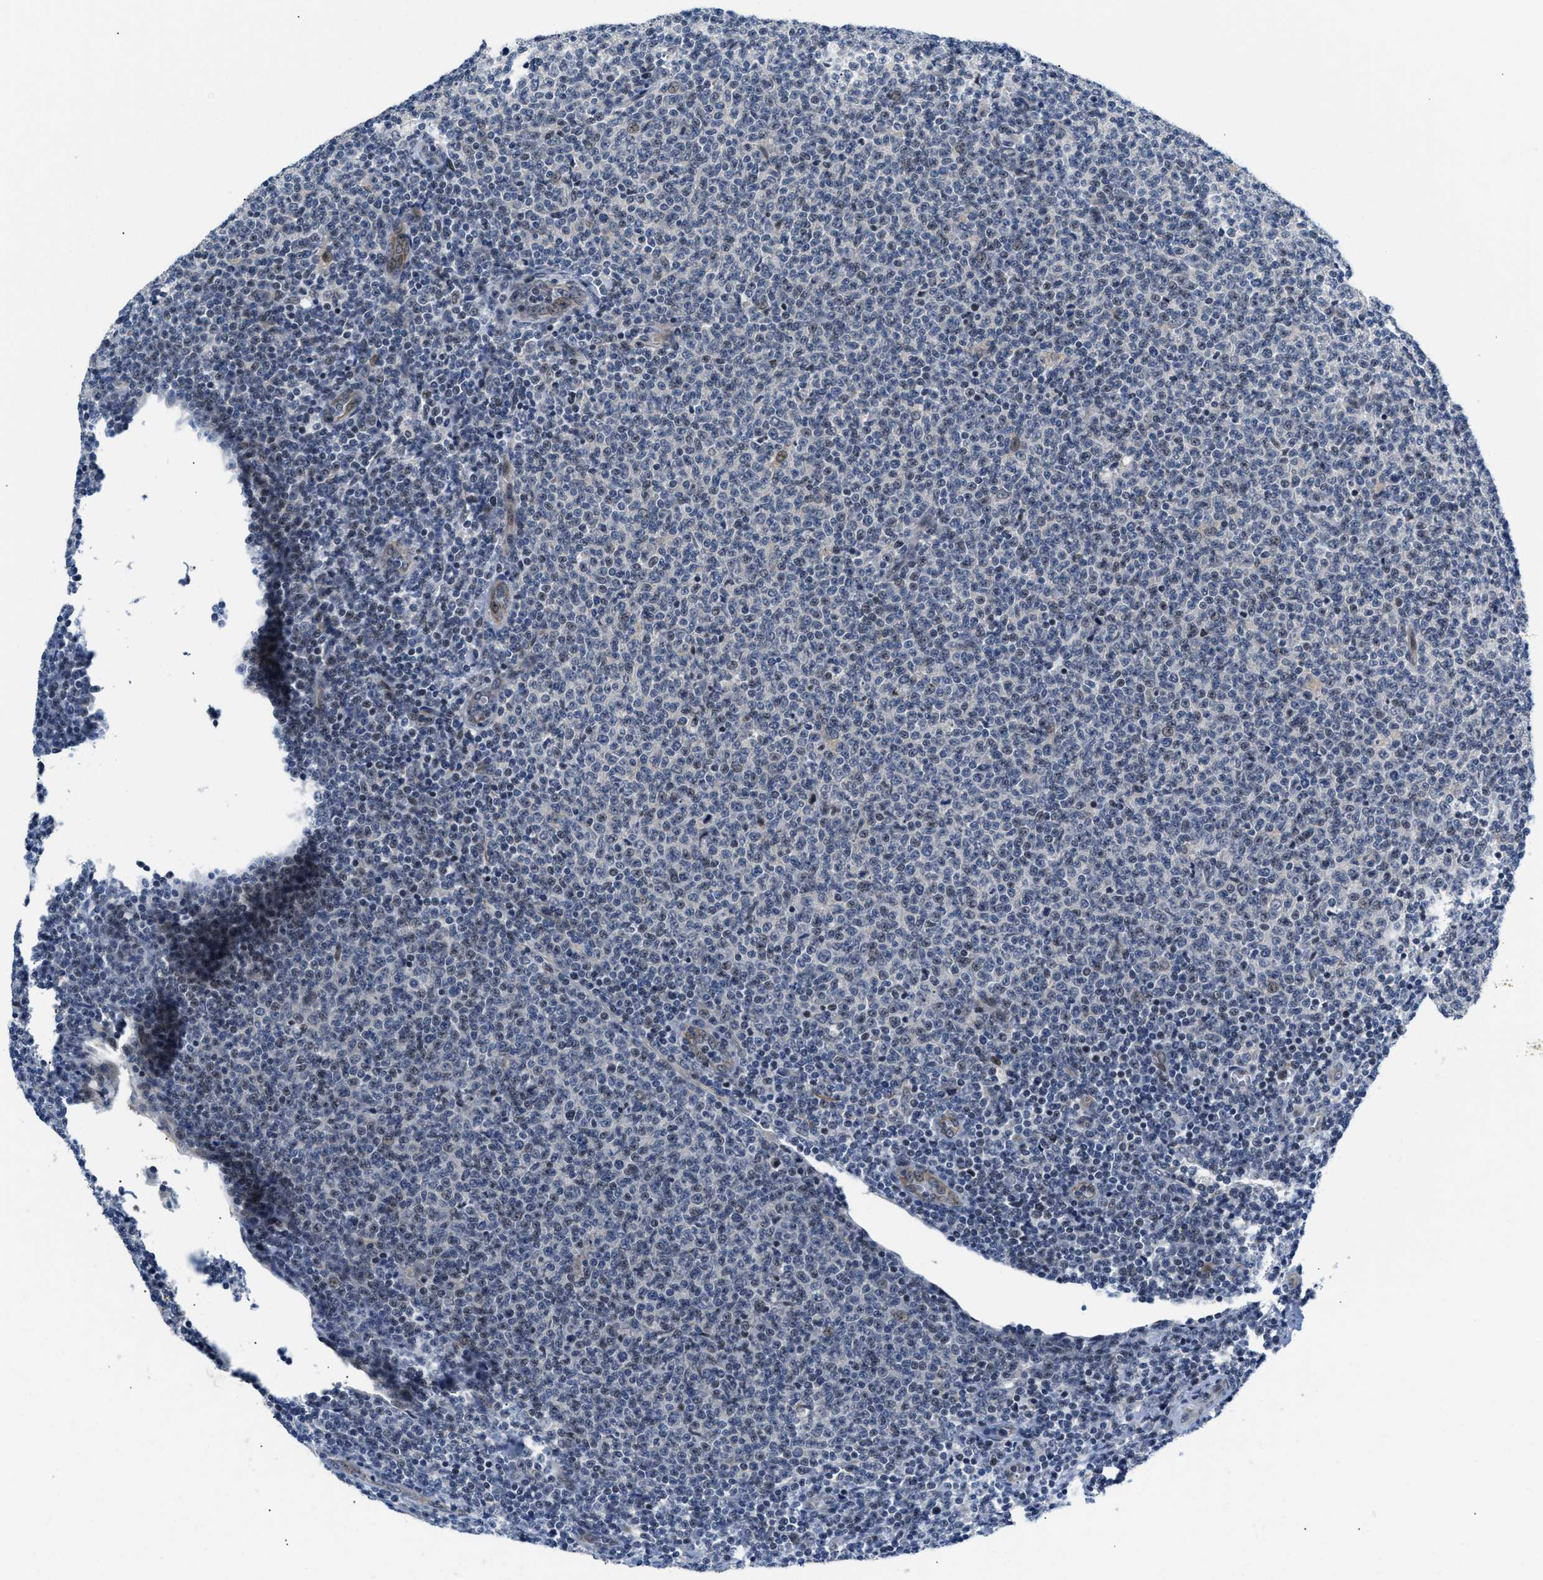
{"staining": {"intensity": "negative", "quantity": "none", "location": "none"}, "tissue": "lymphoma", "cell_type": "Tumor cells", "image_type": "cancer", "snomed": [{"axis": "morphology", "description": "Malignant lymphoma, non-Hodgkin's type, Low grade"}, {"axis": "topography", "description": "Lymph node"}], "caption": "An IHC micrograph of lymphoma is shown. There is no staining in tumor cells of lymphoma.", "gene": "PPM1H", "patient": {"sex": "male", "age": 66}}